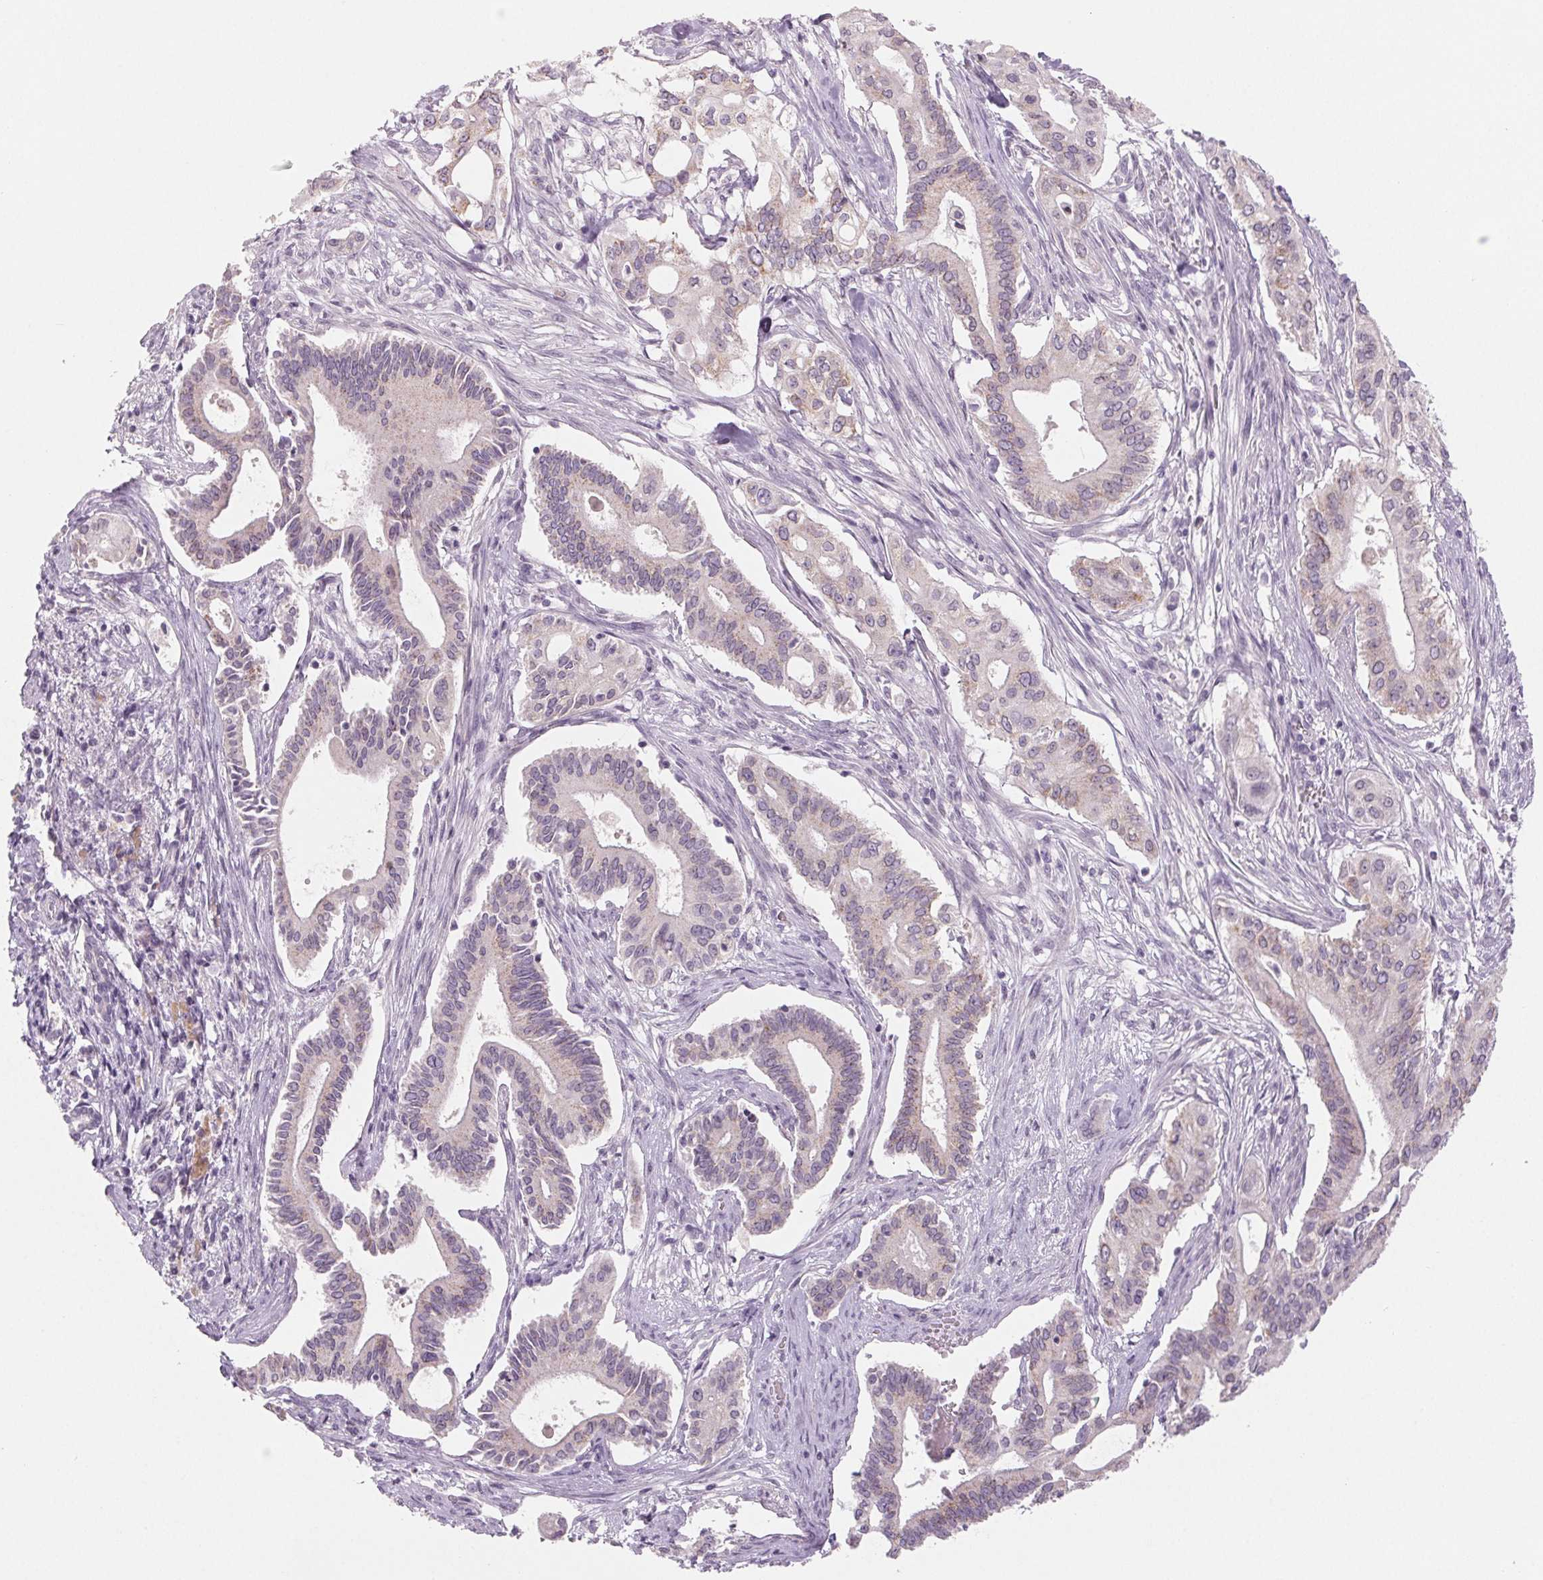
{"staining": {"intensity": "weak", "quantity": "<25%", "location": "cytoplasmic/membranous"}, "tissue": "pancreatic cancer", "cell_type": "Tumor cells", "image_type": "cancer", "snomed": [{"axis": "morphology", "description": "Adenocarcinoma, NOS"}, {"axis": "topography", "description": "Pancreas"}], "caption": "The immunohistochemistry (IHC) photomicrograph has no significant positivity in tumor cells of pancreatic cancer tissue. (Brightfield microscopy of DAB (3,3'-diaminobenzidine) IHC at high magnification).", "gene": "EHHADH", "patient": {"sex": "female", "age": 68}}